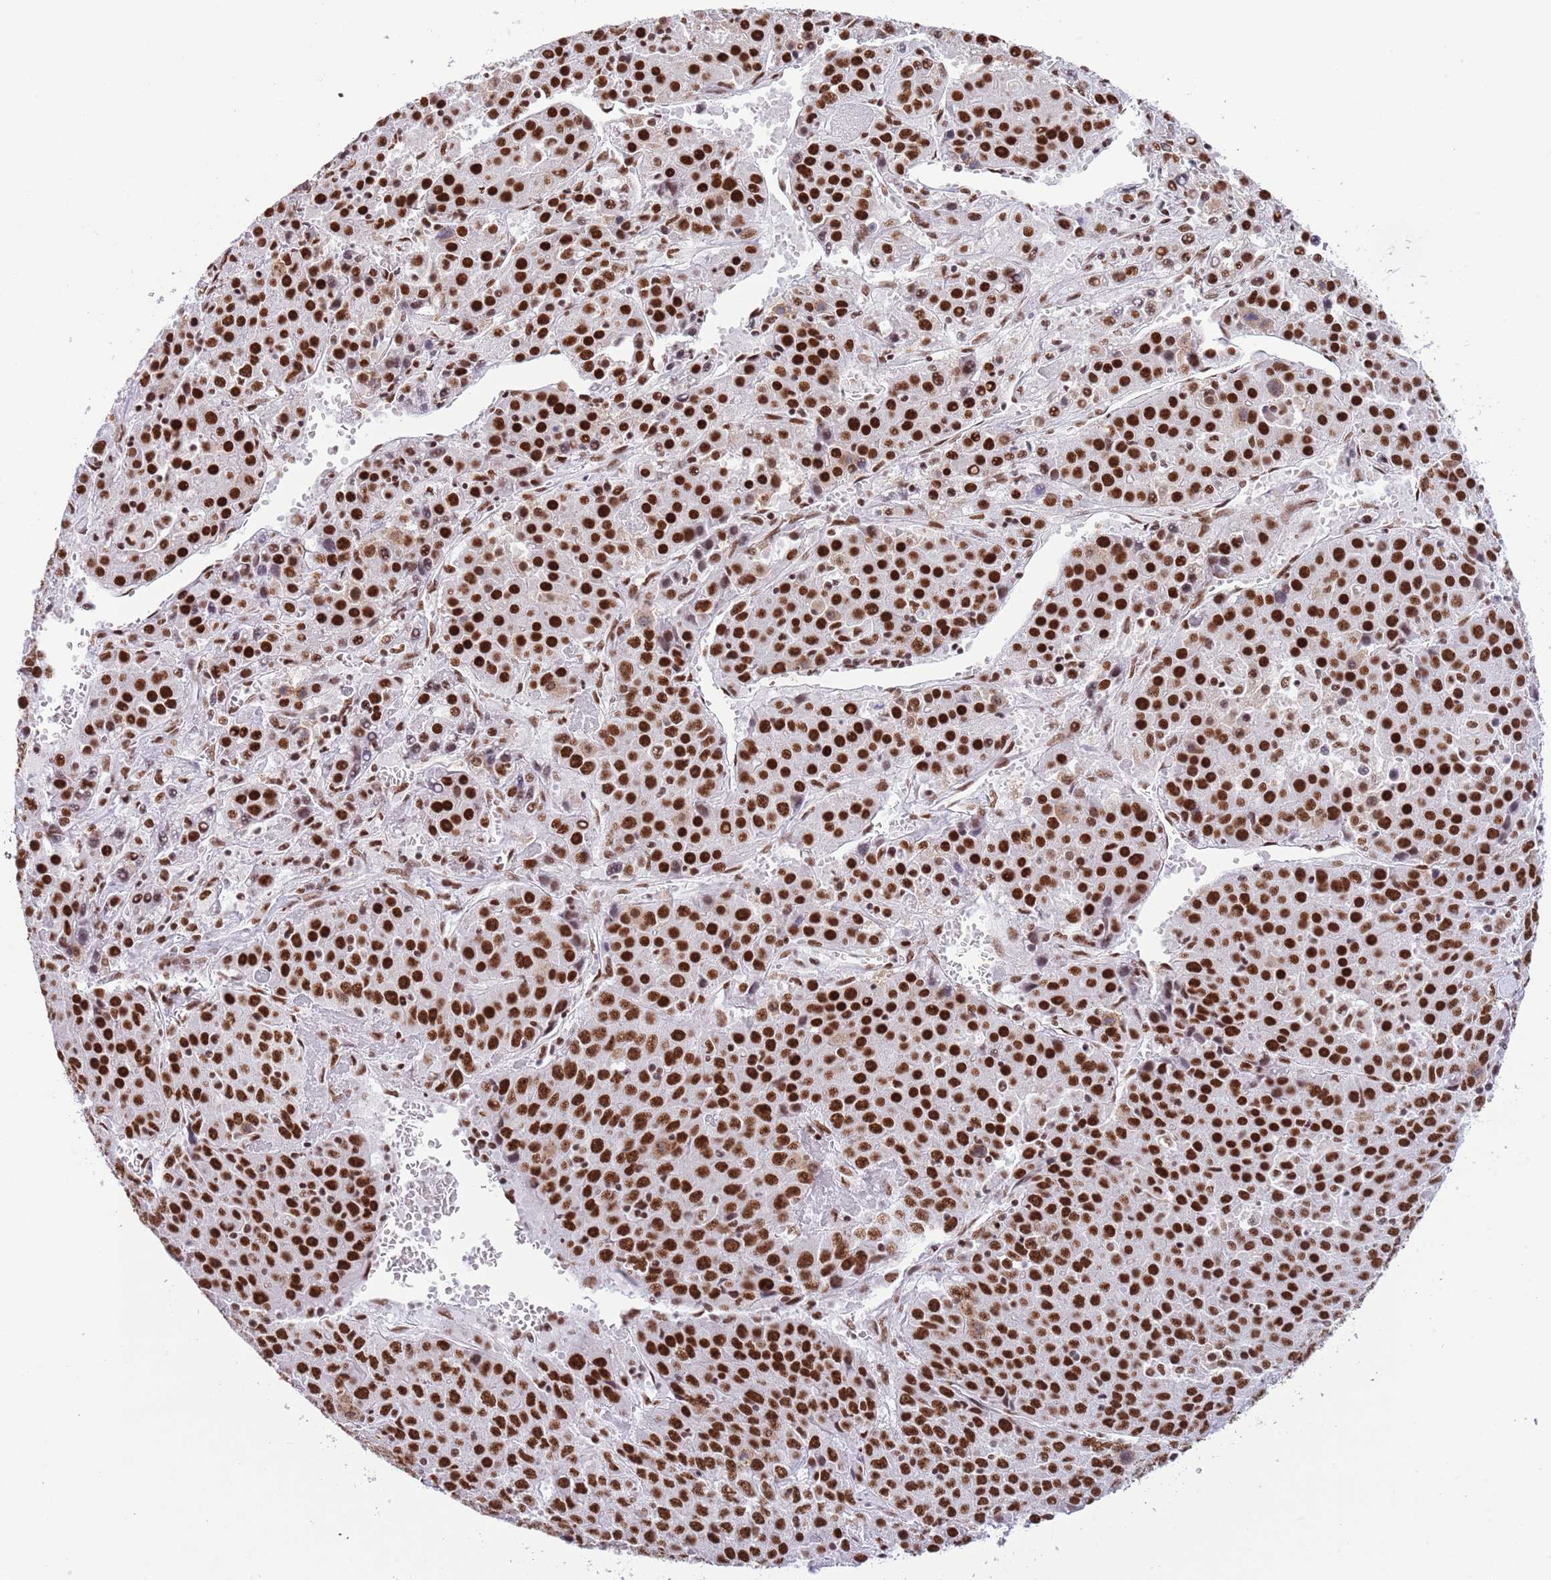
{"staining": {"intensity": "strong", "quantity": ">75%", "location": "nuclear"}, "tissue": "liver cancer", "cell_type": "Tumor cells", "image_type": "cancer", "snomed": [{"axis": "morphology", "description": "Carcinoma, Hepatocellular, NOS"}, {"axis": "topography", "description": "Liver"}], "caption": "There is high levels of strong nuclear expression in tumor cells of liver cancer, as demonstrated by immunohistochemical staining (brown color).", "gene": "SF3A2", "patient": {"sex": "female", "age": 53}}